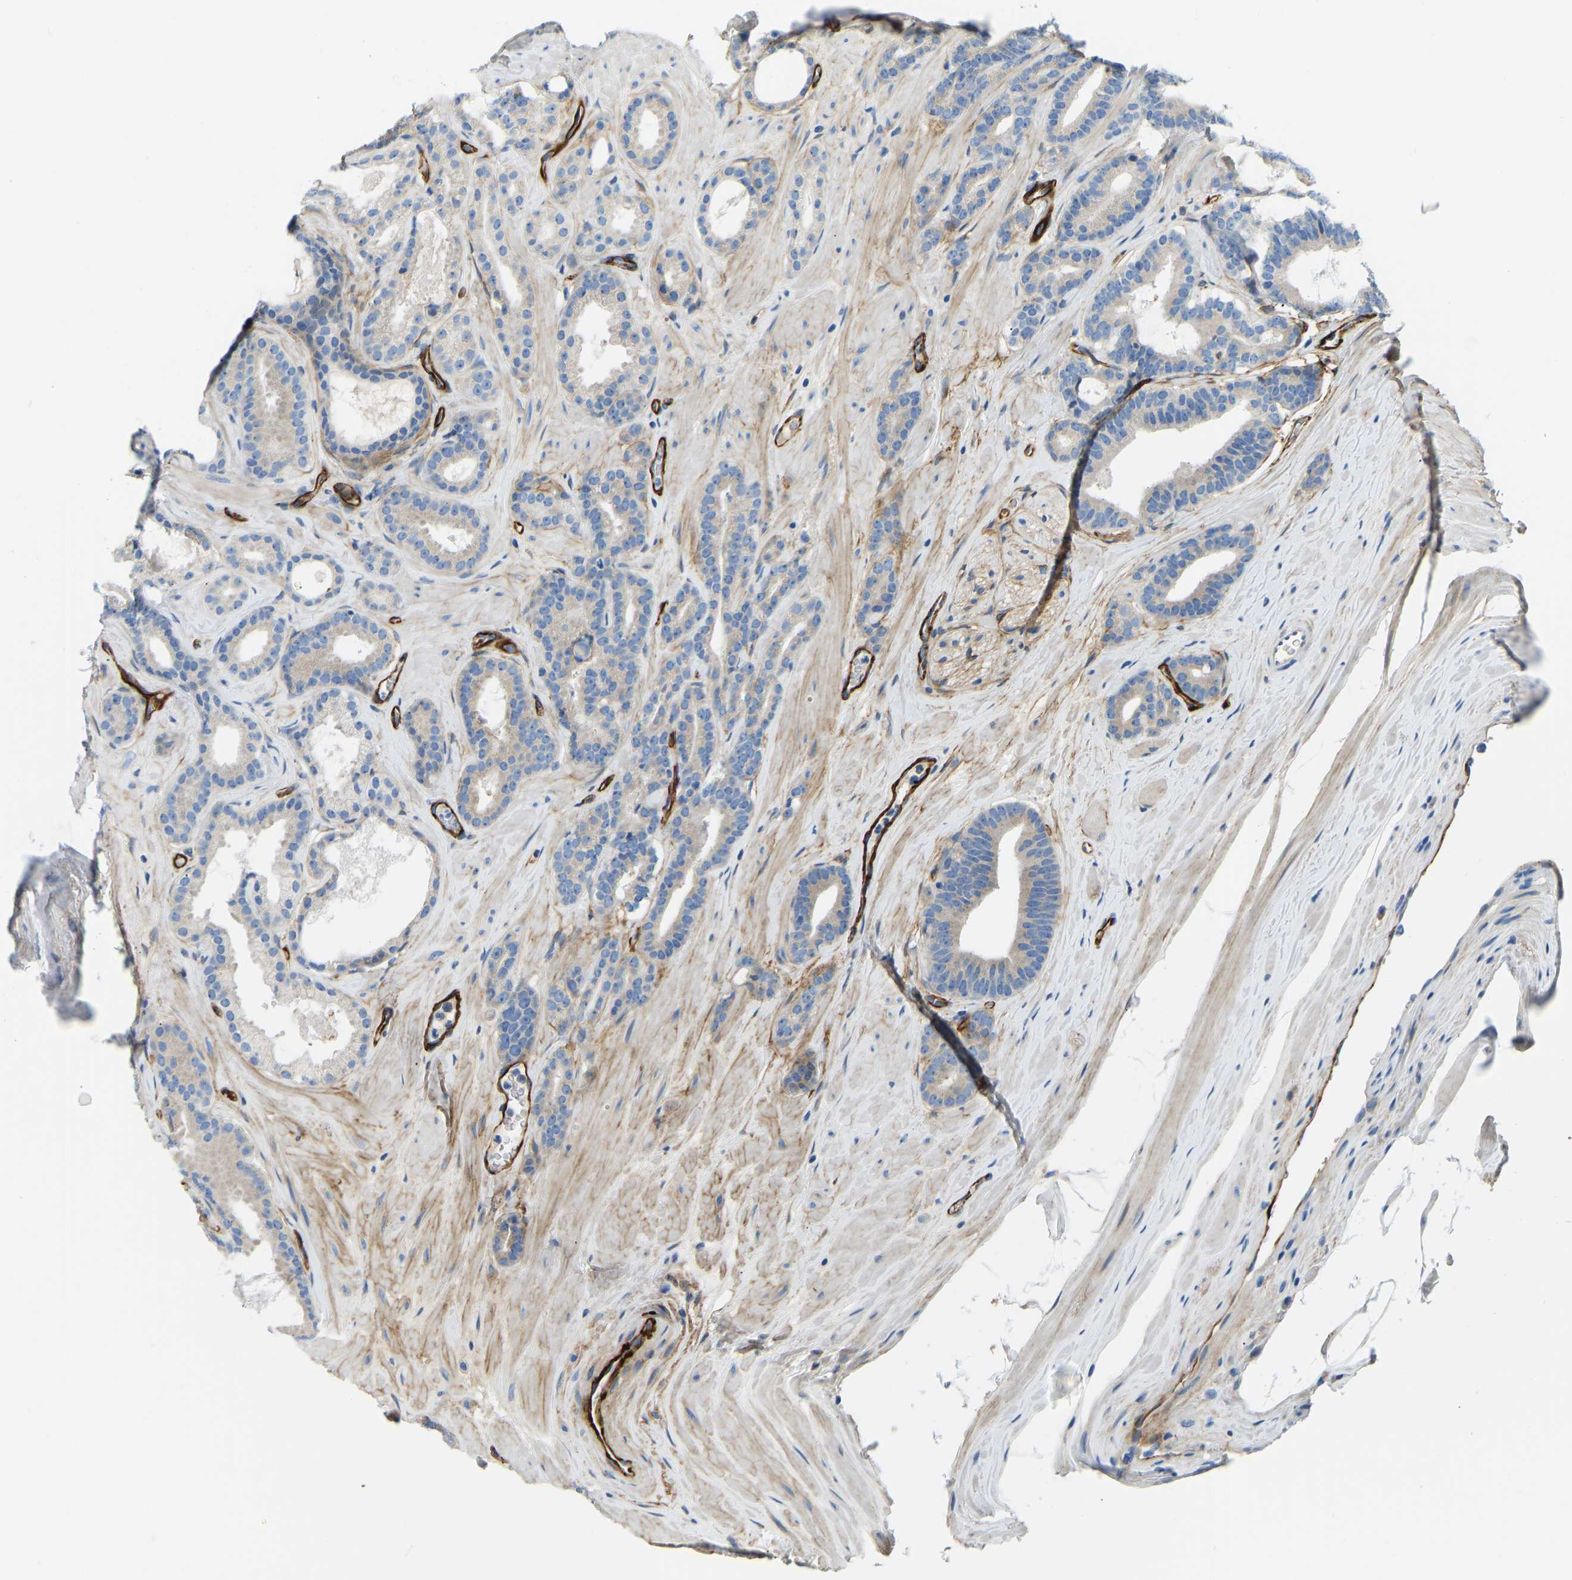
{"staining": {"intensity": "weak", "quantity": "<25%", "location": "cytoplasmic/membranous"}, "tissue": "prostate cancer", "cell_type": "Tumor cells", "image_type": "cancer", "snomed": [{"axis": "morphology", "description": "Adenocarcinoma, High grade"}, {"axis": "topography", "description": "Prostate"}], "caption": "This is a histopathology image of immunohistochemistry (IHC) staining of prostate adenocarcinoma (high-grade), which shows no staining in tumor cells.", "gene": "COL15A1", "patient": {"sex": "male", "age": 60}}